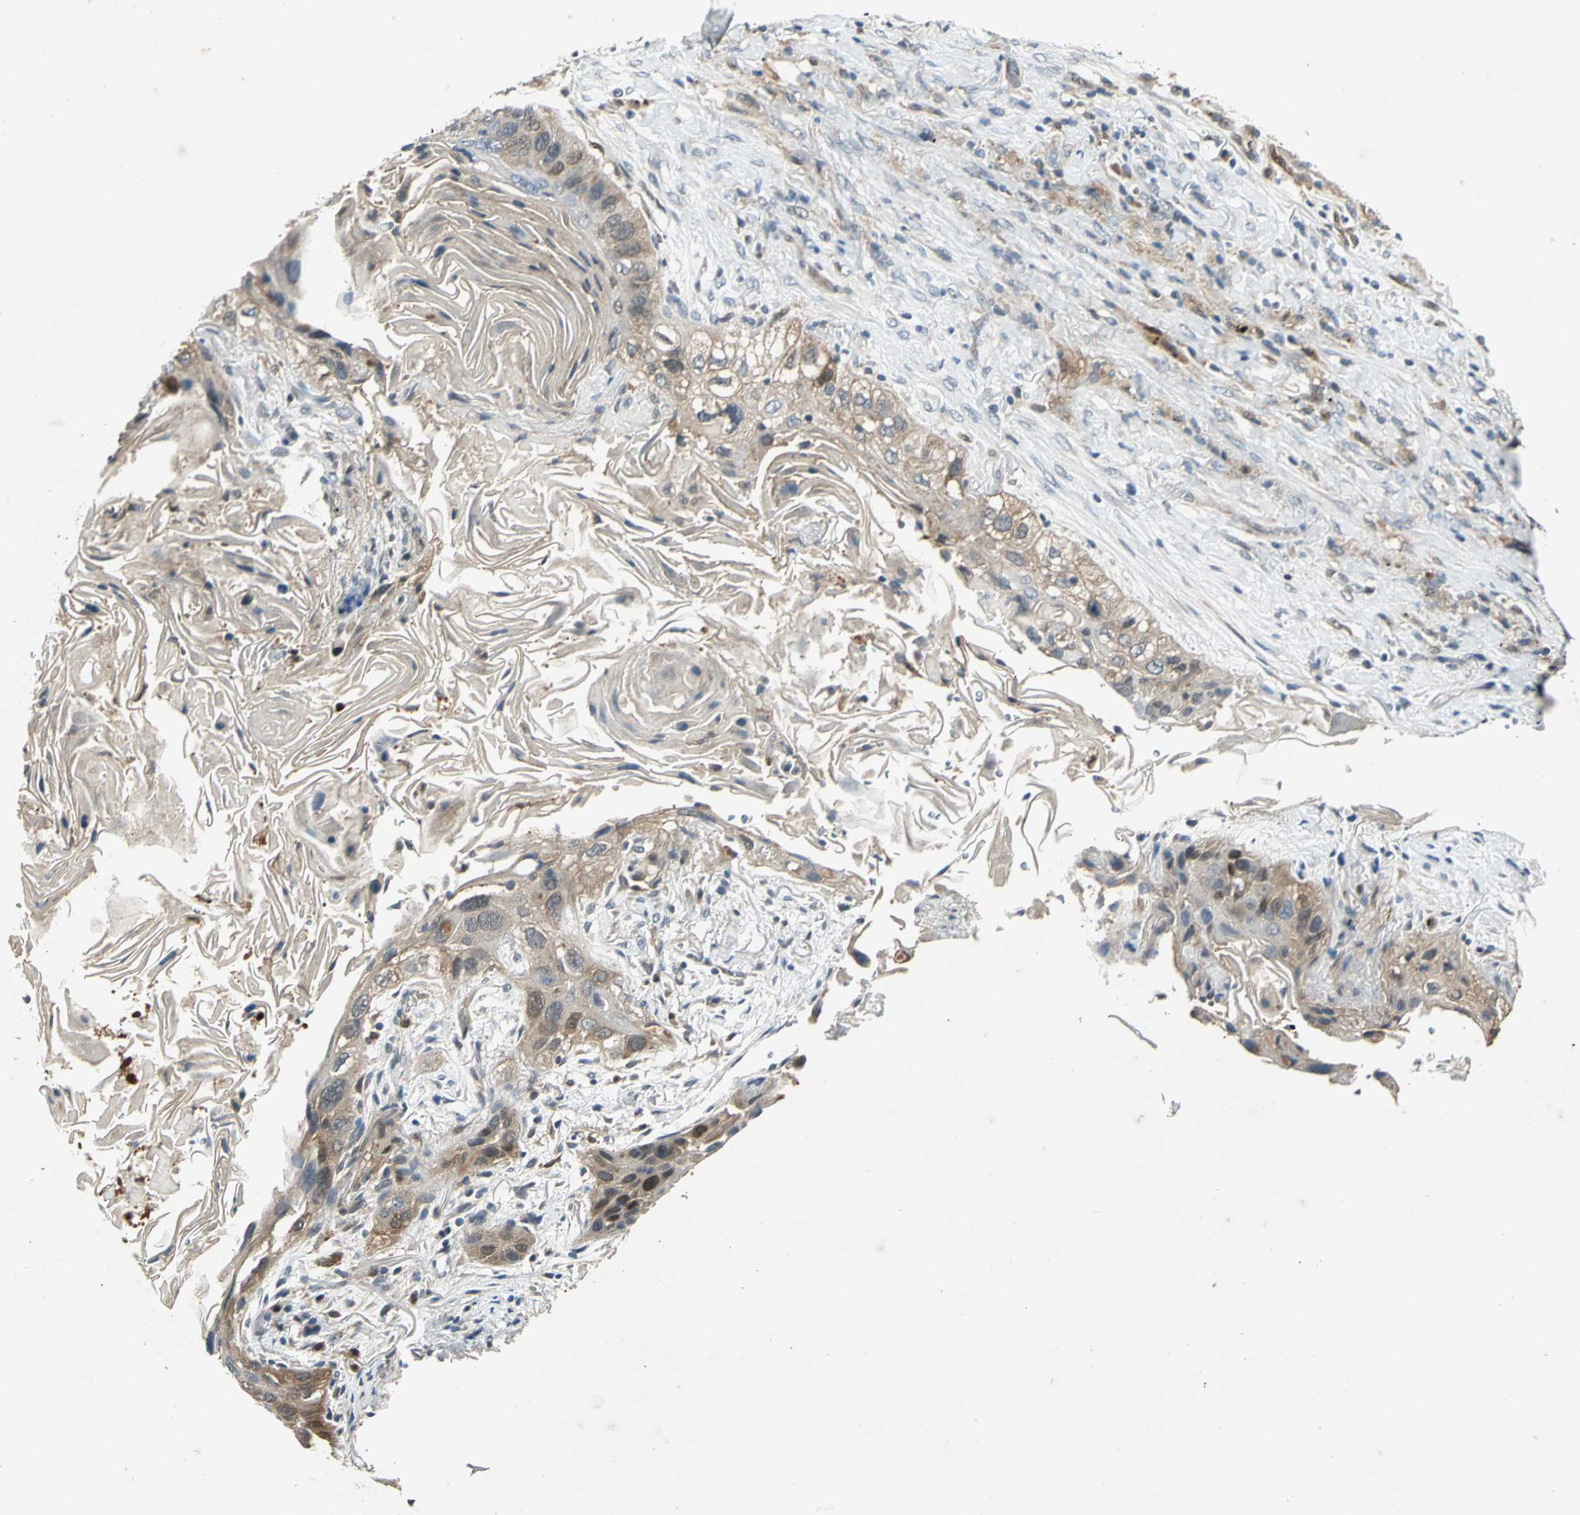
{"staining": {"intensity": "moderate", "quantity": ">75%", "location": "cytoplasmic/membranous"}, "tissue": "lung cancer", "cell_type": "Tumor cells", "image_type": "cancer", "snomed": [{"axis": "morphology", "description": "Squamous cell carcinoma, NOS"}, {"axis": "topography", "description": "Lung"}], "caption": "Lung cancer (squamous cell carcinoma) tissue reveals moderate cytoplasmic/membranous staining in approximately >75% of tumor cells, visualized by immunohistochemistry.", "gene": "RRM2B", "patient": {"sex": "female", "age": 67}}